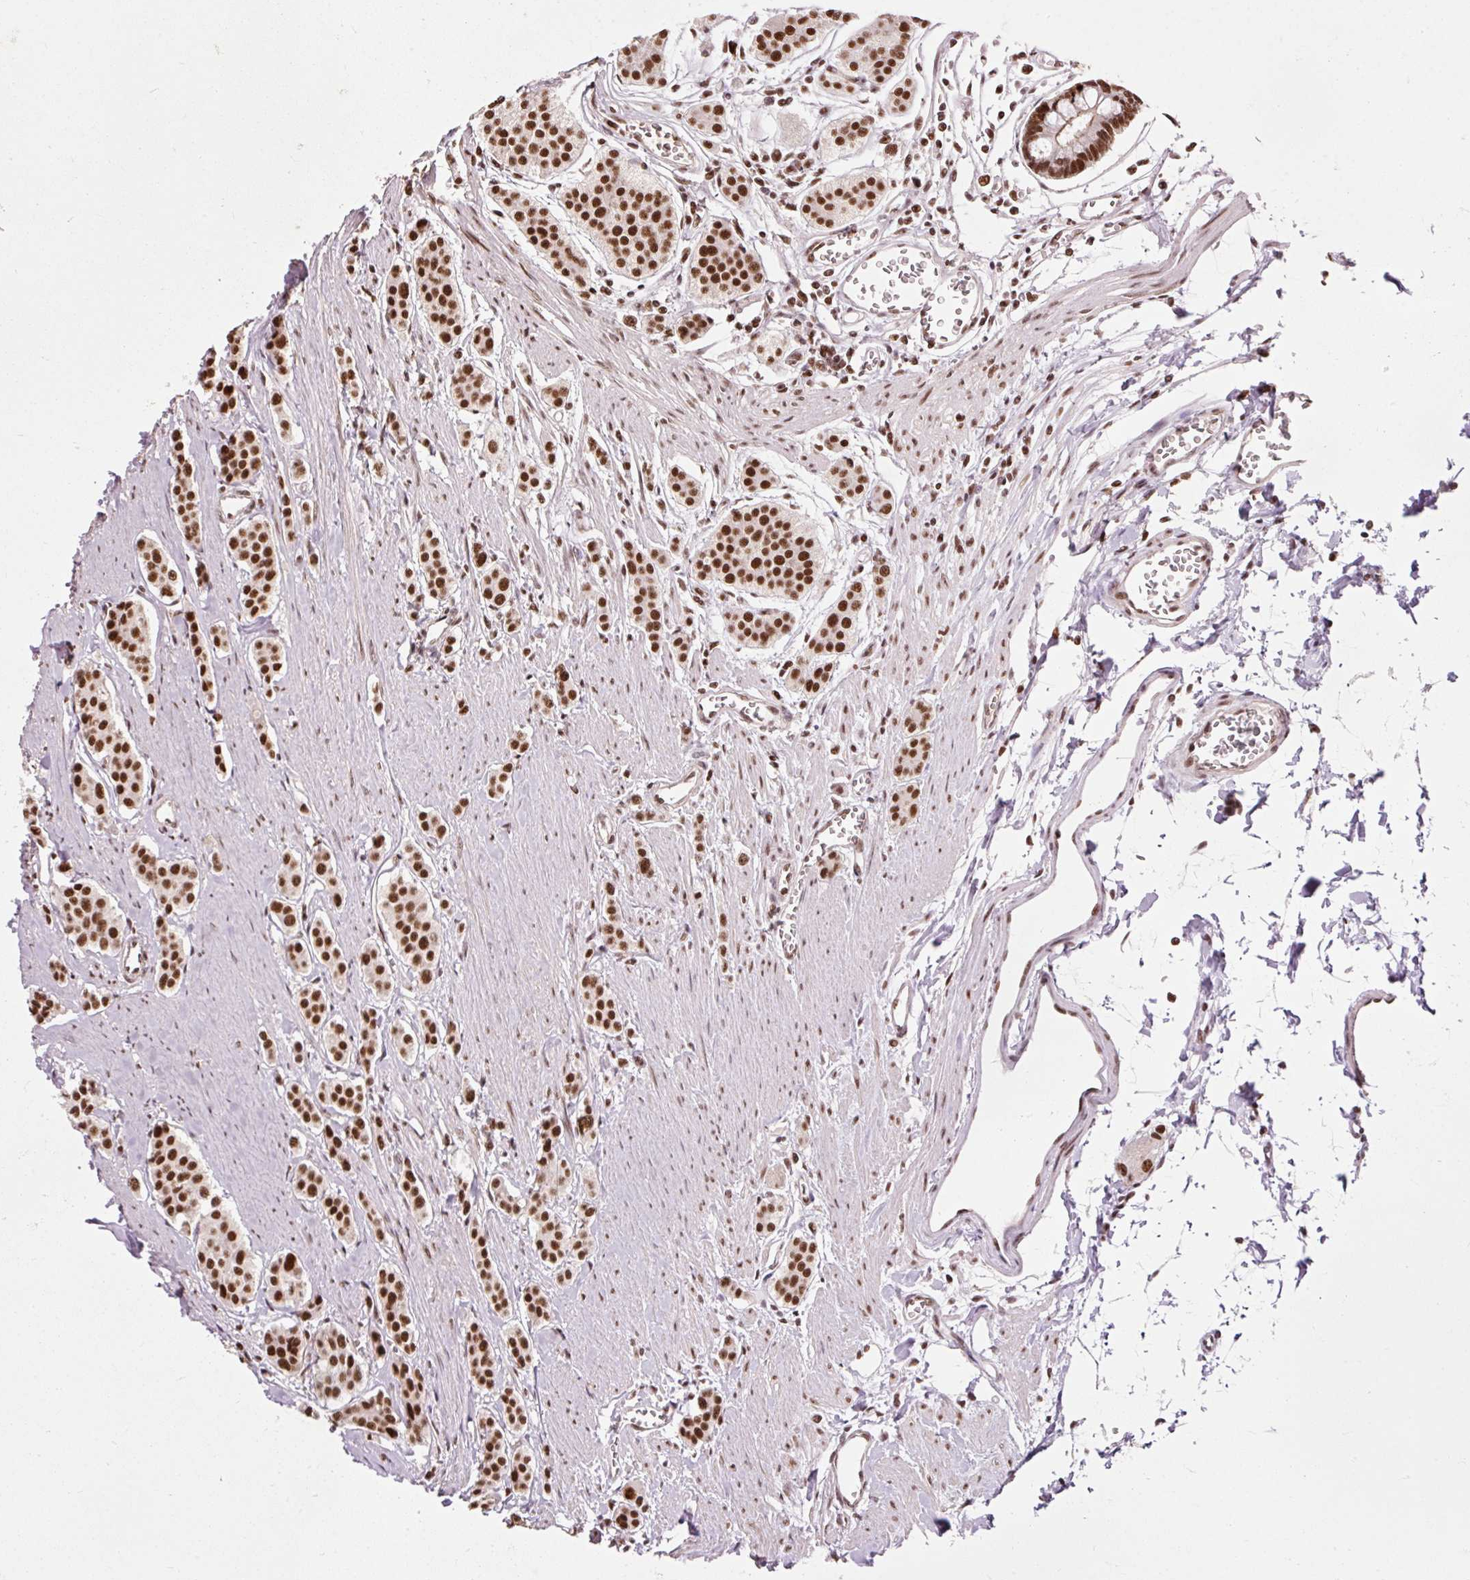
{"staining": {"intensity": "strong", "quantity": ">75%", "location": "nuclear"}, "tissue": "carcinoid", "cell_type": "Tumor cells", "image_type": "cancer", "snomed": [{"axis": "morphology", "description": "Carcinoid, malignant, NOS"}, {"axis": "topography", "description": "Small intestine"}], "caption": "High-magnification brightfield microscopy of carcinoid stained with DAB (3,3'-diaminobenzidine) (brown) and counterstained with hematoxylin (blue). tumor cells exhibit strong nuclear staining is seen in approximately>75% of cells.", "gene": "ZBTB44", "patient": {"sex": "male", "age": 60}}